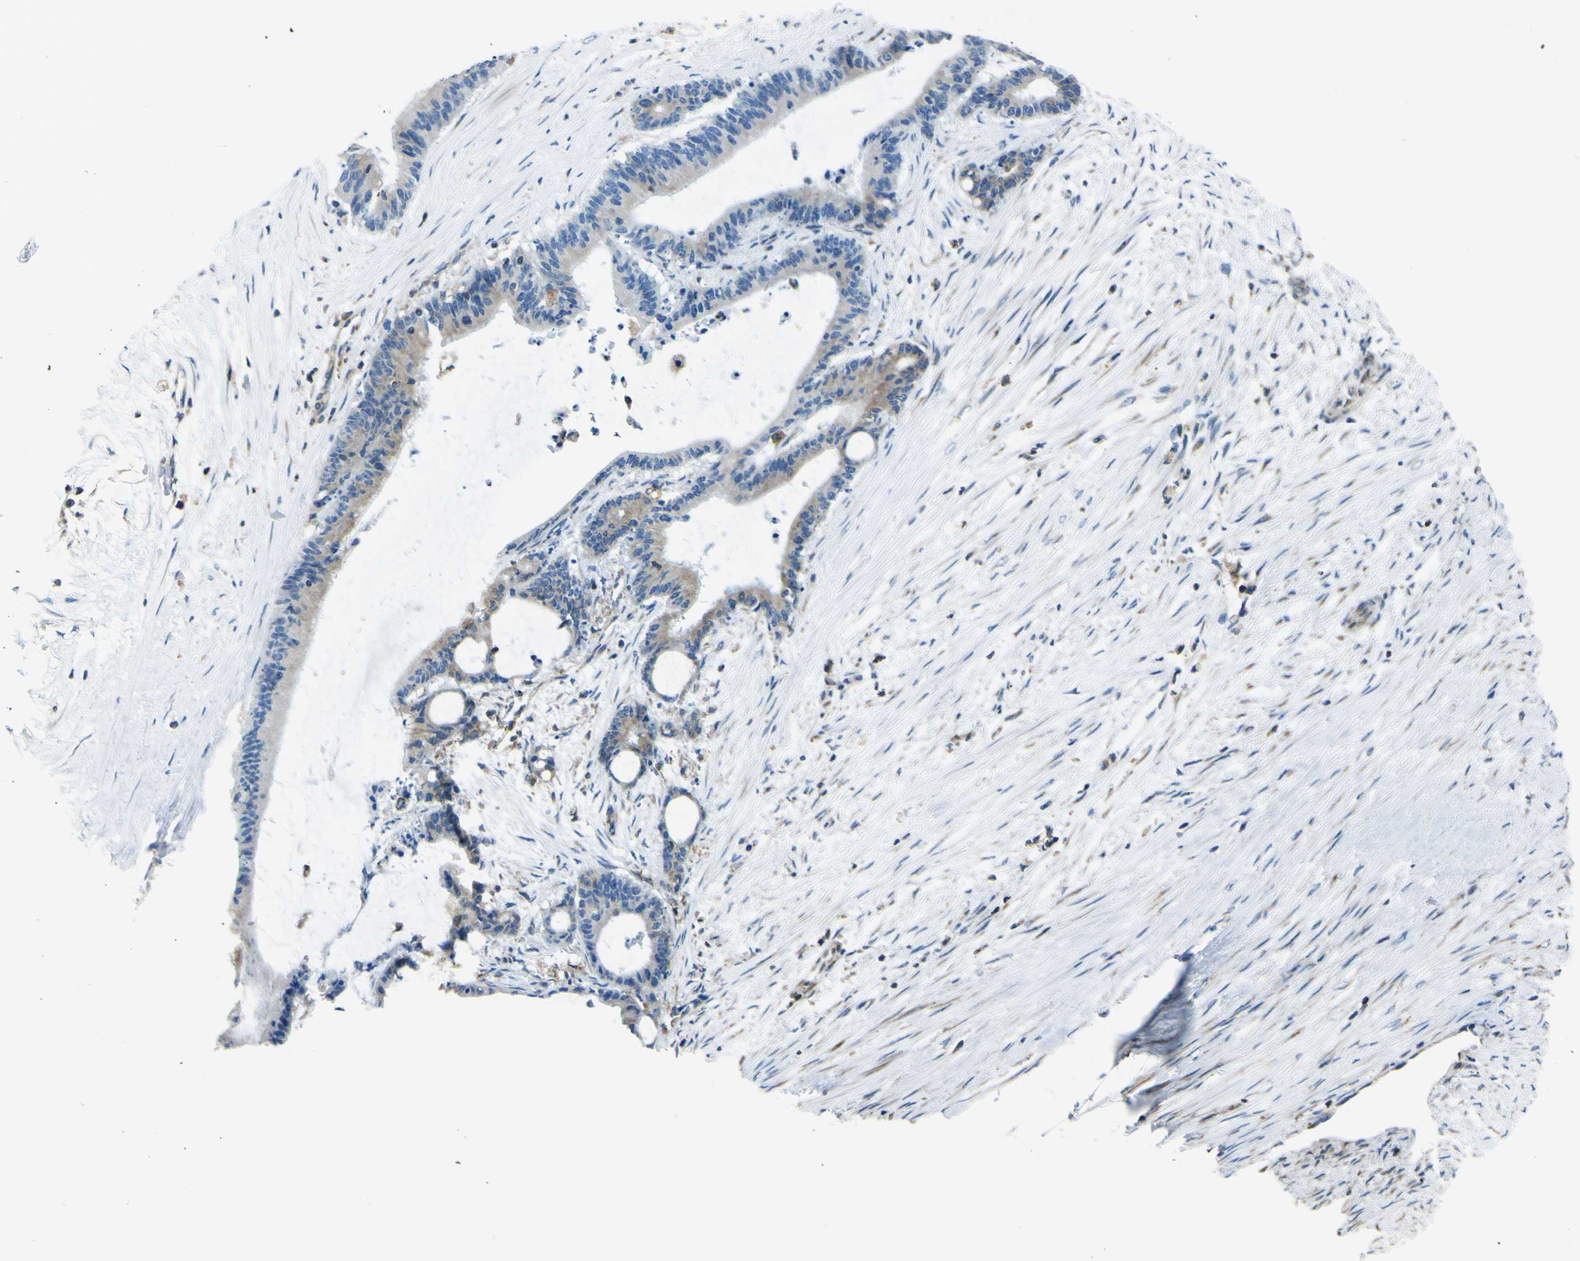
{"staining": {"intensity": "moderate", "quantity": ">75%", "location": "cytoplasmic/membranous"}, "tissue": "liver cancer", "cell_type": "Tumor cells", "image_type": "cancer", "snomed": [{"axis": "morphology", "description": "Cholangiocarcinoma"}, {"axis": "topography", "description": "Liver"}], "caption": "The immunohistochemical stain highlights moderate cytoplasmic/membranous staining in tumor cells of liver cancer (cholangiocarcinoma) tissue. (DAB (3,3'-diaminobenzidine) IHC with brightfield microscopy, high magnification).", "gene": "STIM1", "patient": {"sex": "female", "age": 73}}